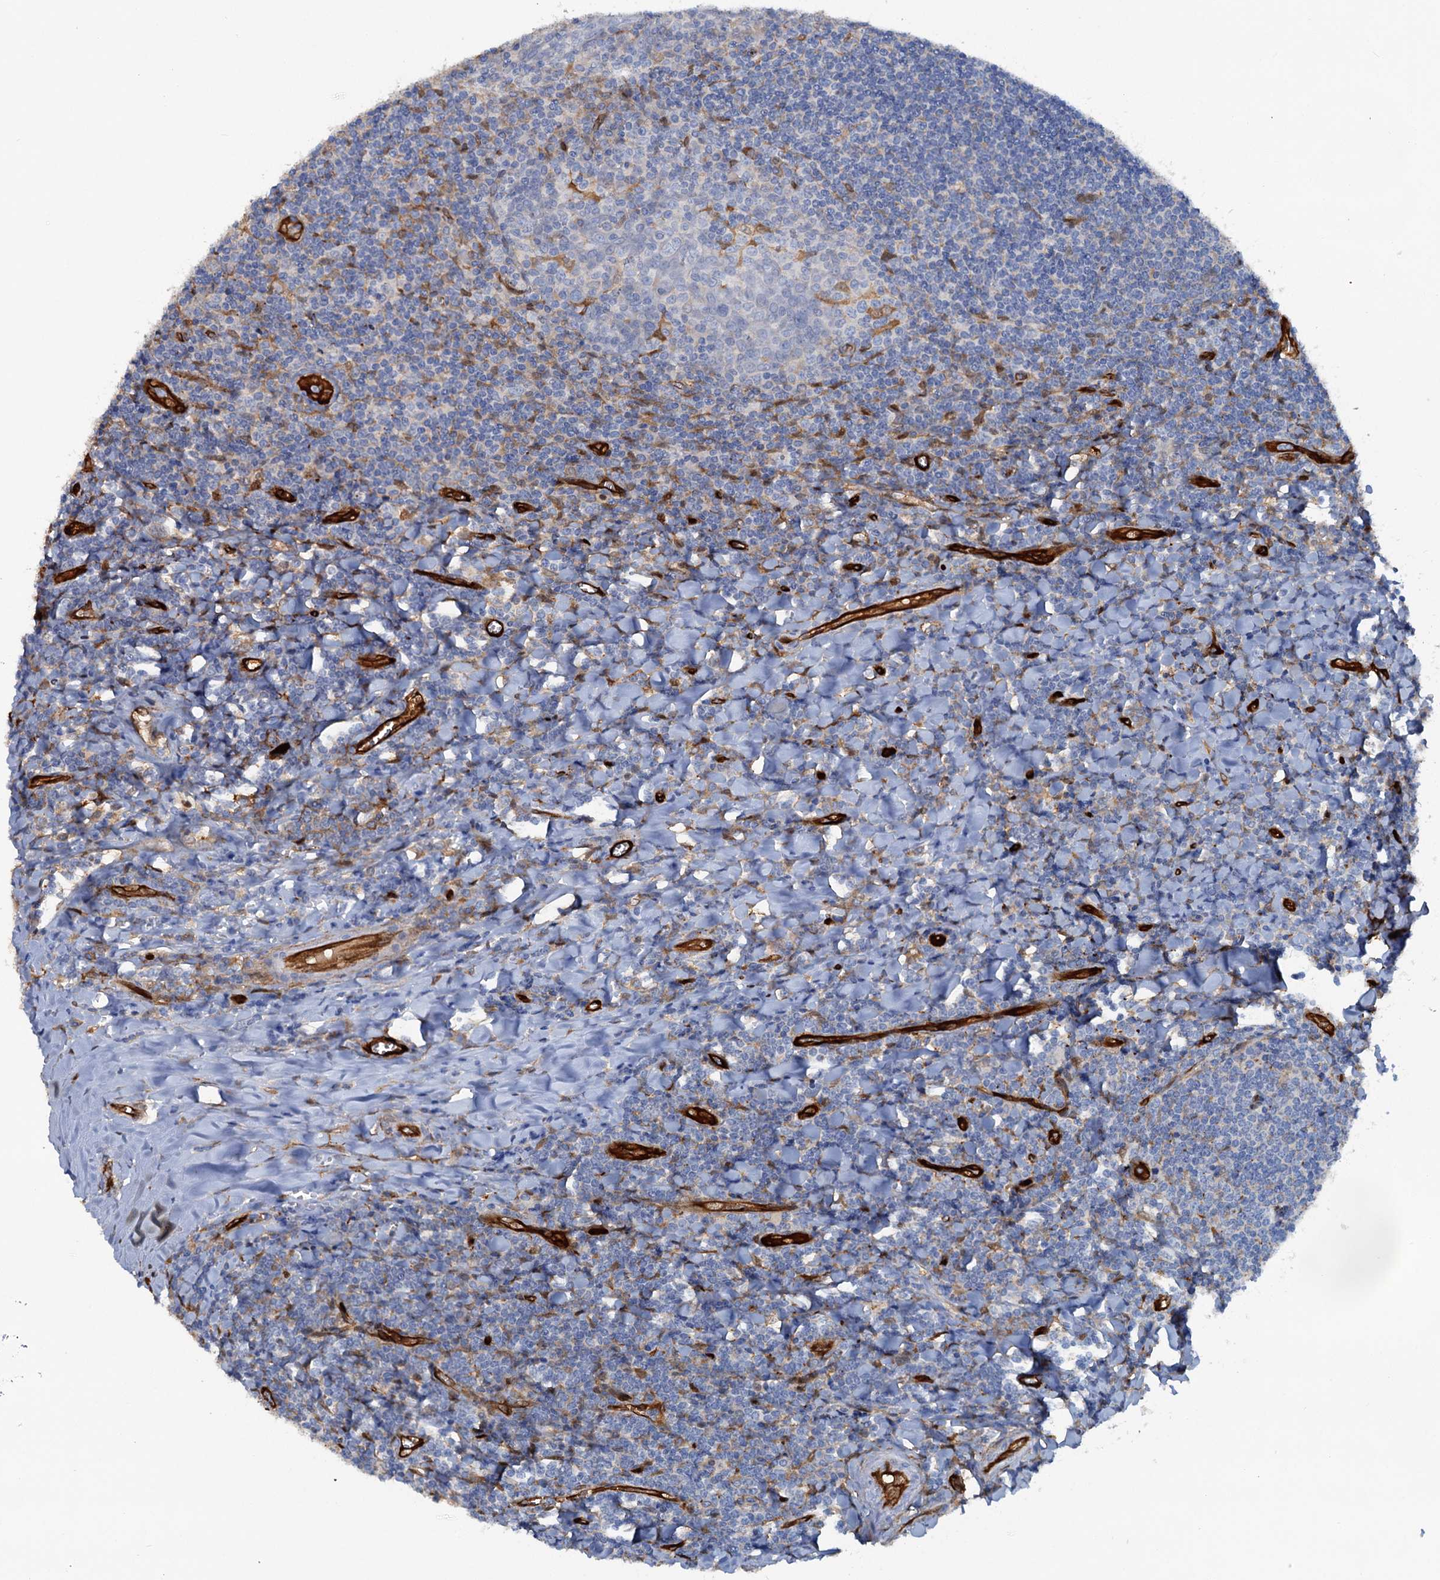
{"staining": {"intensity": "moderate", "quantity": "<25%", "location": "cytoplasmic/membranous"}, "tissue": "tonsil", "cell_type": "Germinal center cells", "image_type": "normal", "snomed": [{"axis": "morphology", "description": "Normal tissue, NOS"}, {"axis": "topography", "description": "Tonsil"}], "caption": "DAB immunohistochemical staining of benign human tonsil demonstrates moderate cytoplasmic/membranous protein expression in approximately <25% of germinal center cells. The staining is performed using DAB (3,3'-diaminobenzidine) brown chromogen to label protein expression. The nuclei are counter-stained blue using hematoxylin.", "gene": "IL17RD", "patient": {"sex": "male", "age": 27}}